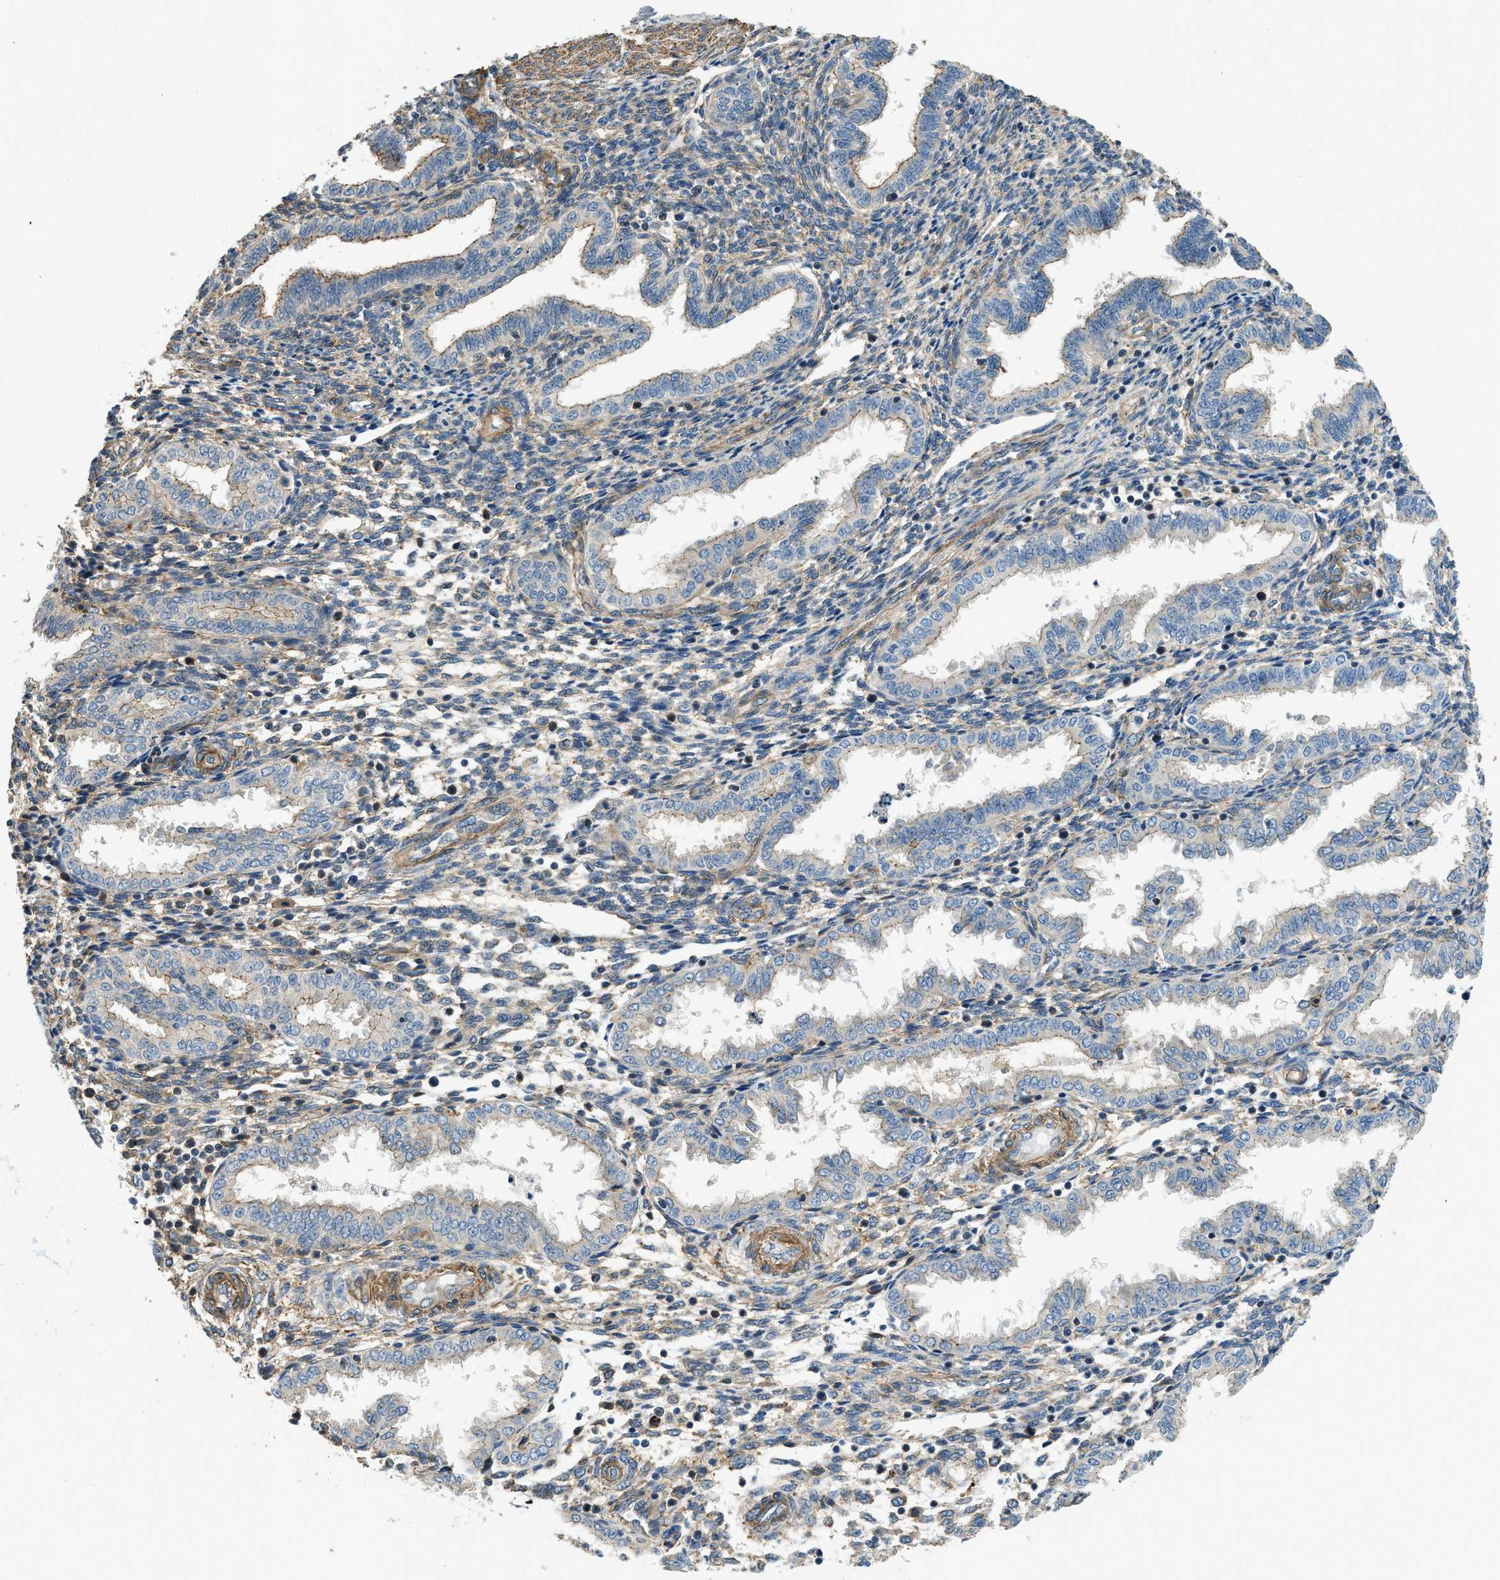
{"staining": {"intensity": "weak", "quantity": "25%-75%", "location": "cytoplasmic/membranous"}, "tissue": "endometrium", "cell_type": "Cells in endometrial stroma", "image_type": "normal", "snomed": [{"axis": "morphology", "description": "Normal tissue, NOS"}, {"axis": "topography", "description": "Endometrium"}], "caption": "Immunohistochemistry (IHC) of unremarkable human endometrium demonstrates low levels of weak cytoplasmic/membranous expression in approximately 25%-75% of cells in endometrial stroma.", "gene": "CGN", "patient": {"sex": "female", "age": 33}}